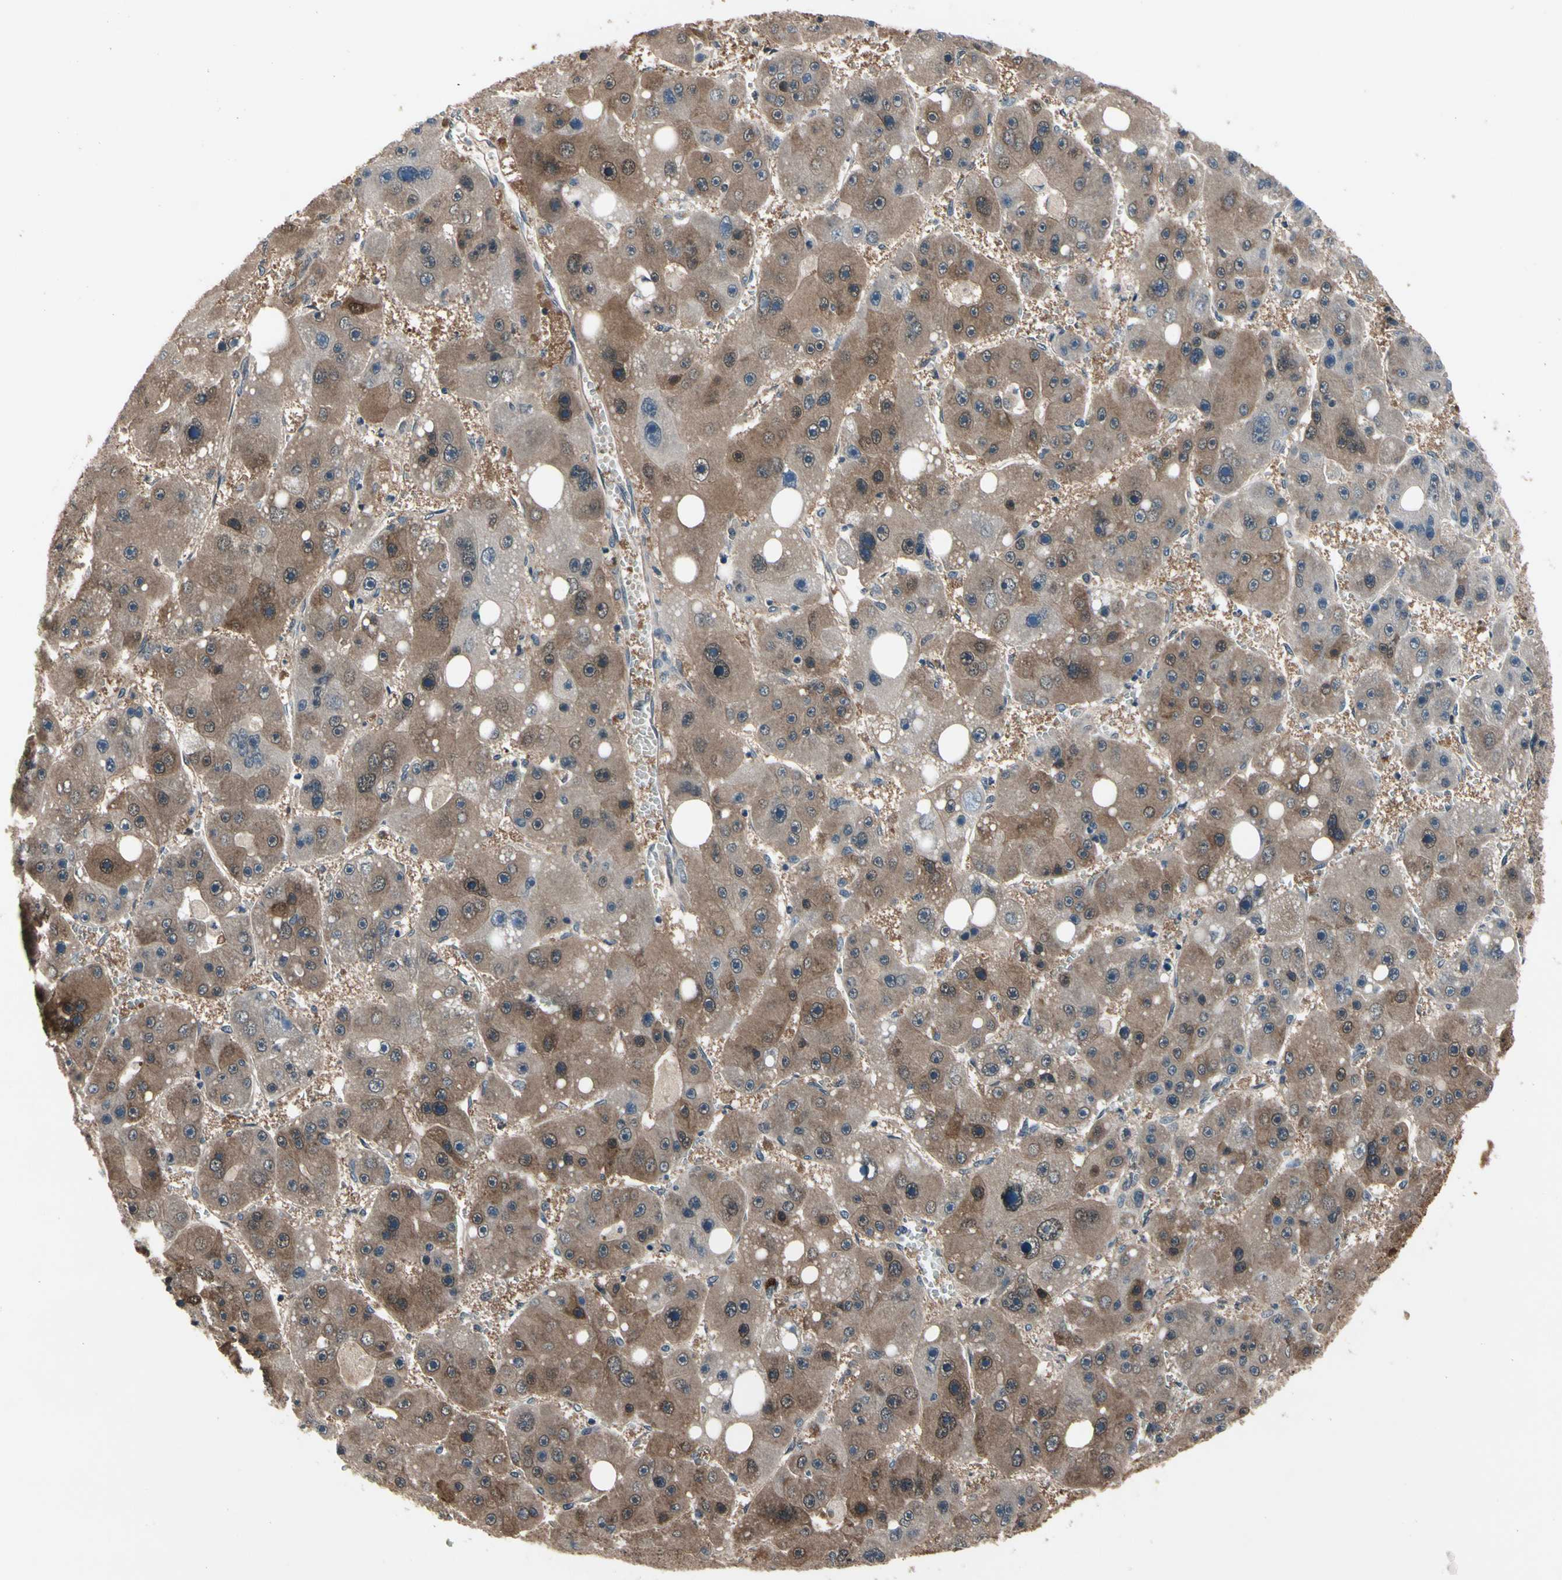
{"staining": {"intensity": "moderate", "quantity": "25%-75%", "location": "cytoplasmic/membranous"}, "tissue": "liver cancer", "cell_type": "Tumor cells", "image_type": "cancer", "snomed": [{"axis": "morphology", "description": "Carcinoma, Hepatocellular, NOS"}, {"axis": "topography", "description": "Liver"}], "caption": "Immunohistochemistry (IHC) image of neoplastic tissue: hepatocellular carcinoma (liver) stained using immunohistochemistry (IHC) displays medium levels of moderate protein expression localized specifically in the cytoplasmic/membranous of tumor cells, appearing as a cytoplasmic/membranous brown color.", "gene": "PRDX6", "patient": {"sex": "female", "age": 61}}